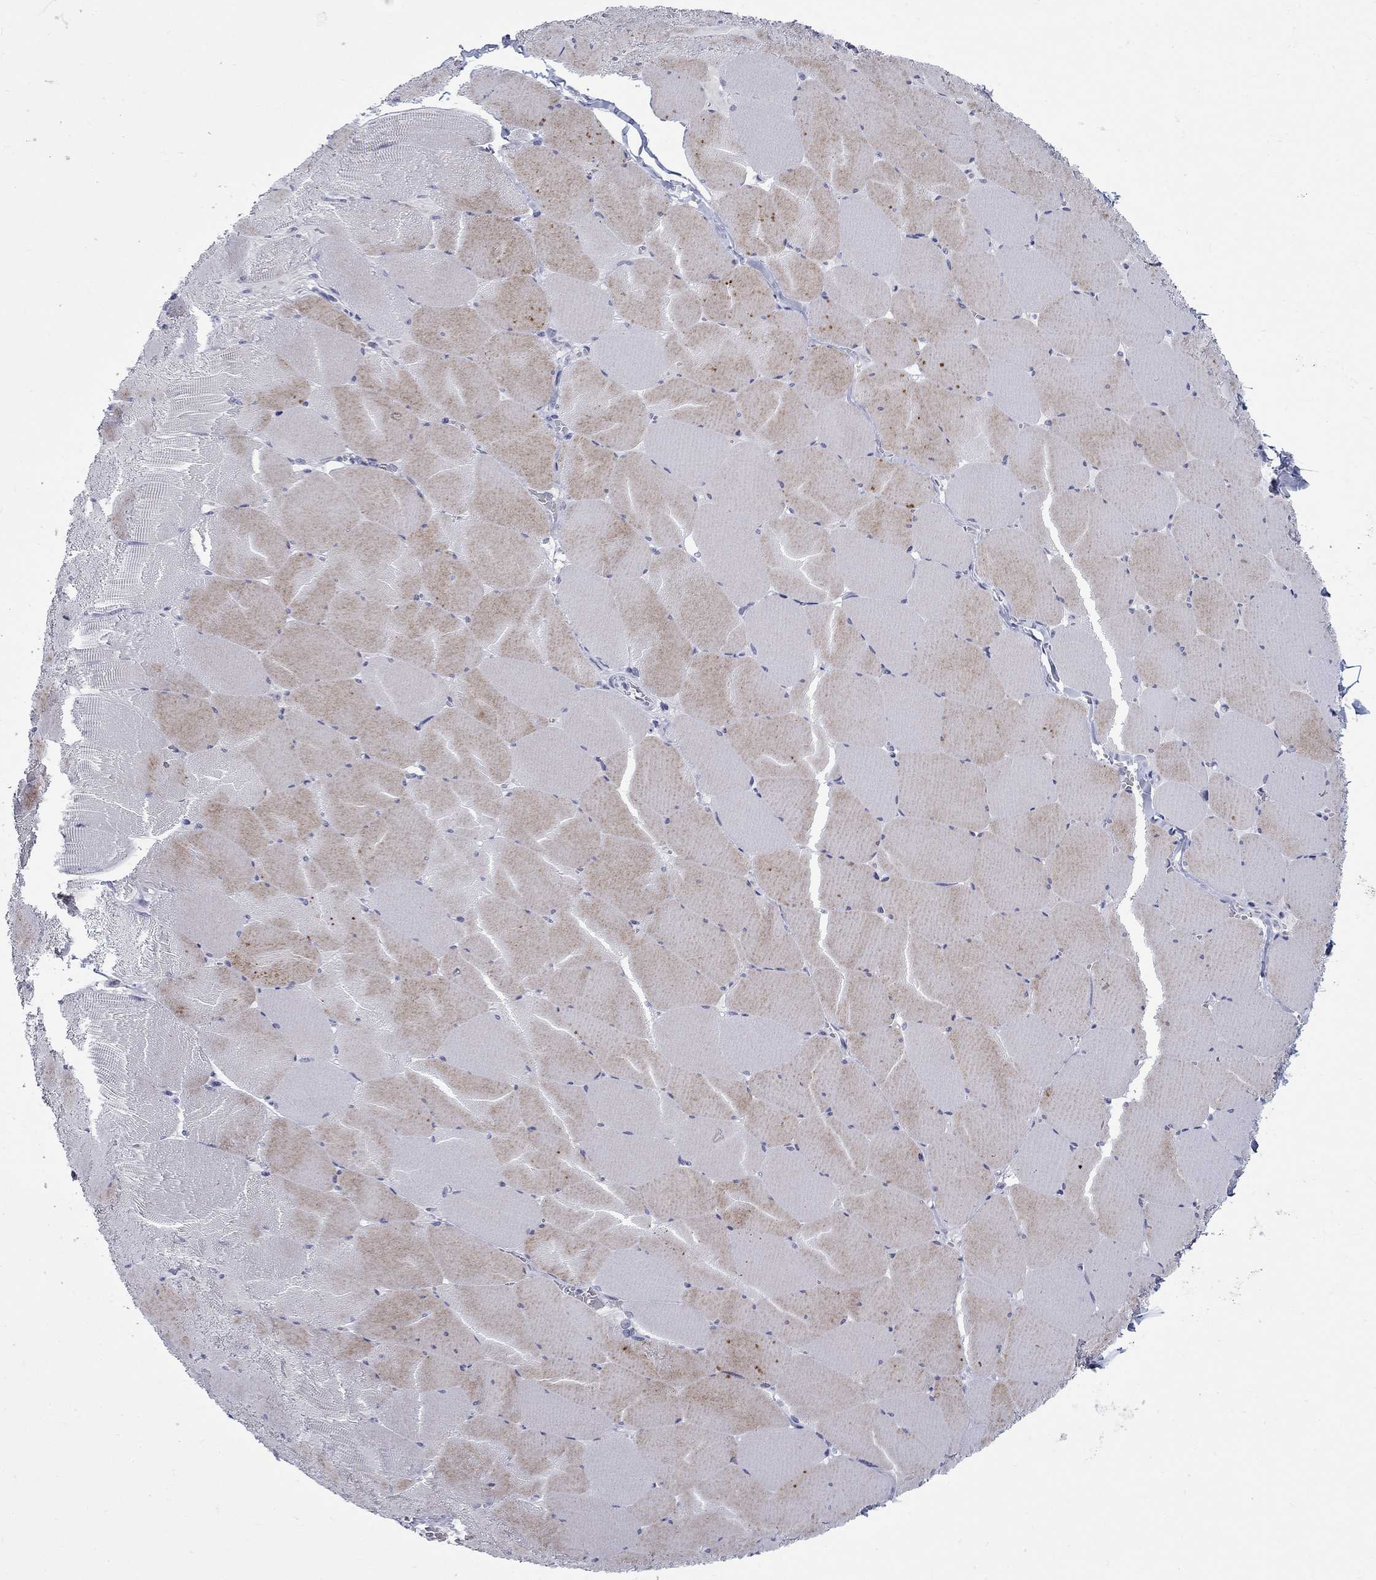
{"staining": {"intensity": "weak", "quantity": "<25%", "location": "cytoplasmic/membranous"}, "tissue": "skeletal muscle", "cell_type": "Myocytes", "image_type": "normal", "snomed": [{"axis": "morphology", "description": "Normal tissue, NOS"}, {"axis": "morphology", "description": "Malignant melanoma, Metastatic site"}, {"axis": "topography", "description": "Skeletal muscle"}], "caption": "The immunohistochemistry histopathology image has no significant staining in myocytes of skeletal muscle.", "gene": "C4orf19", "patient": {"sex": "male", "age": 50}}